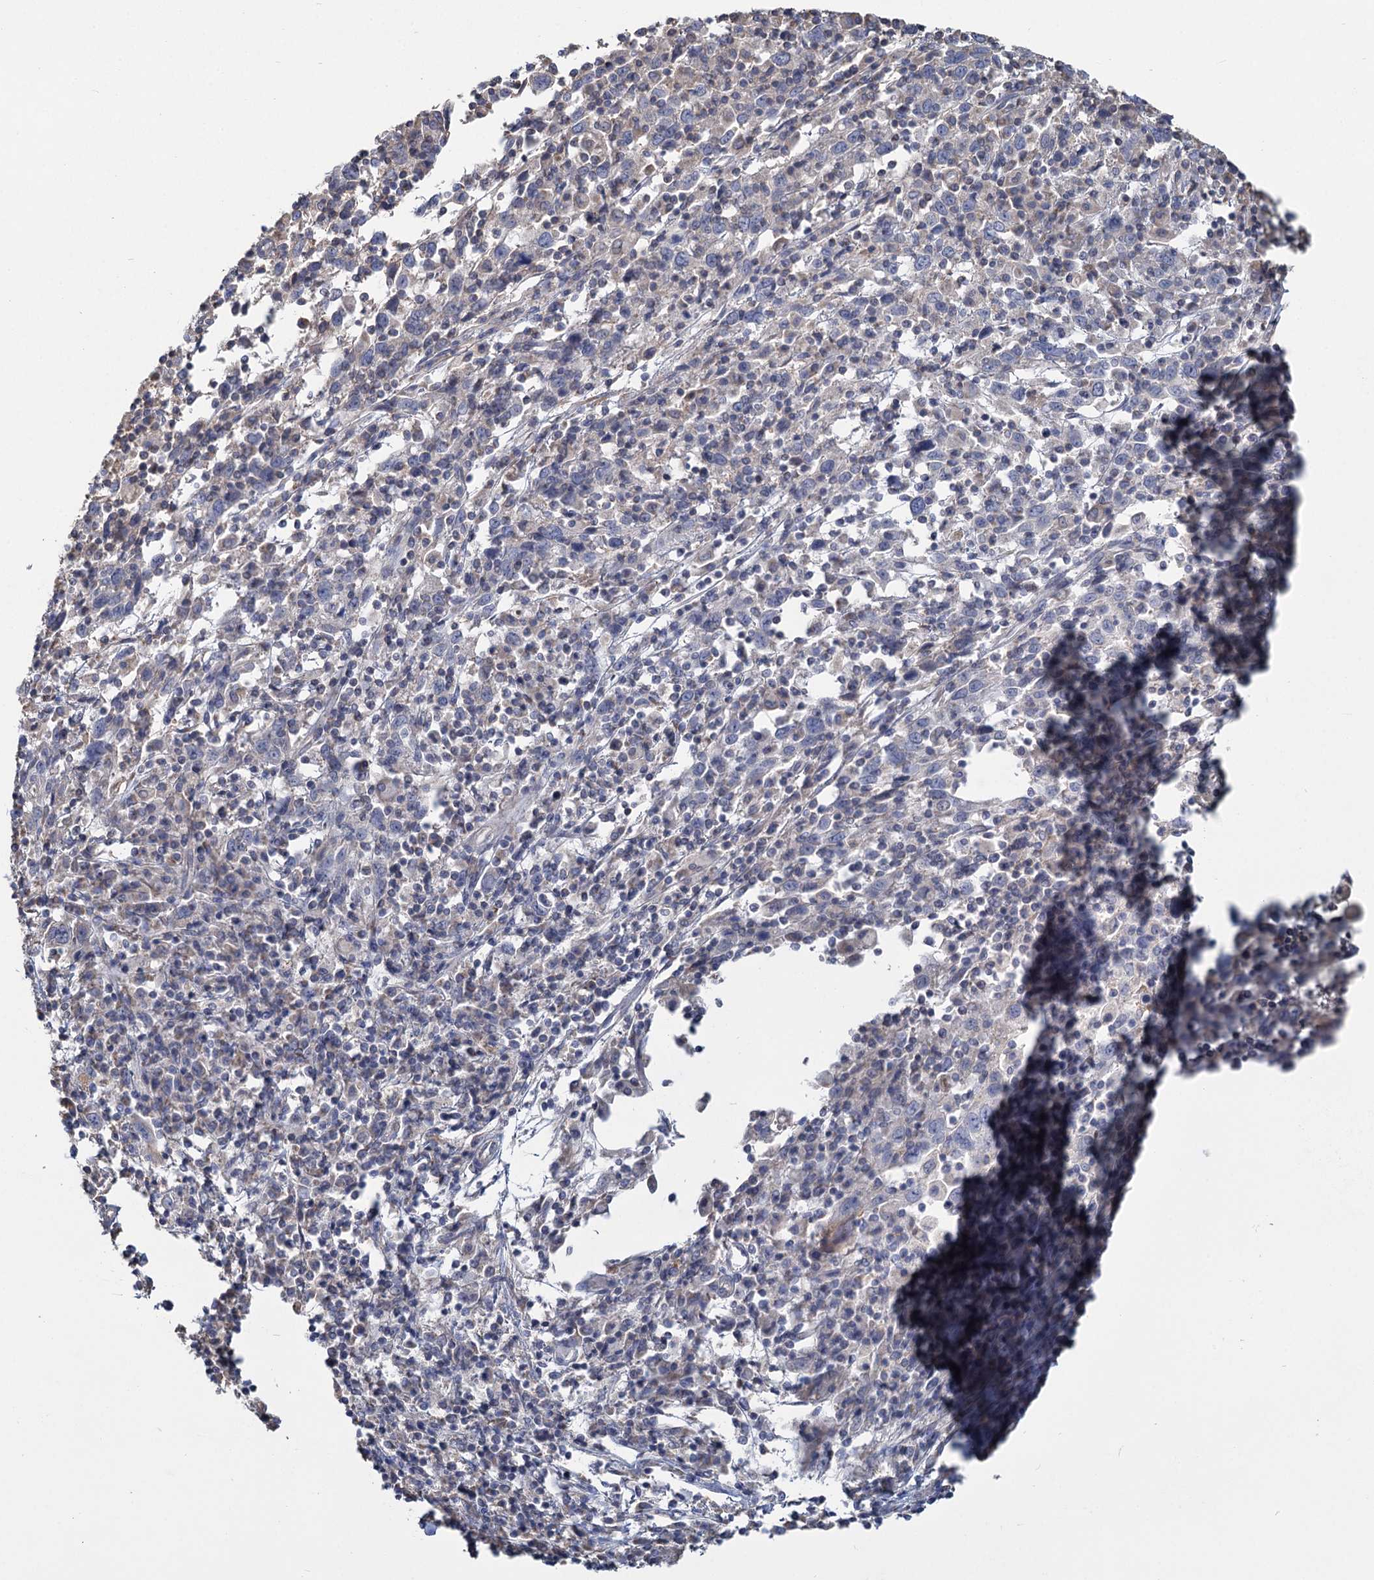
{"staining": {"intensity": "negative", "quantity": "none", "location": "none"}, "tissue": "cervical cancer", "cell_type": "Tumor cells", "image_type": "cancer", "snomed": [{"axis": "morphology", "description": "Squamous cell carcinoma, NOS"}, {"axis": "topography", "description": "Cervix"}], "caption": "DAB (3,3'-diaminobenzidine) immunohistochemical staining of cervical cancer shows no significant staining in tumor cells.", "gene": "HES2", "patient": {"sex": "female", "age": 46}}